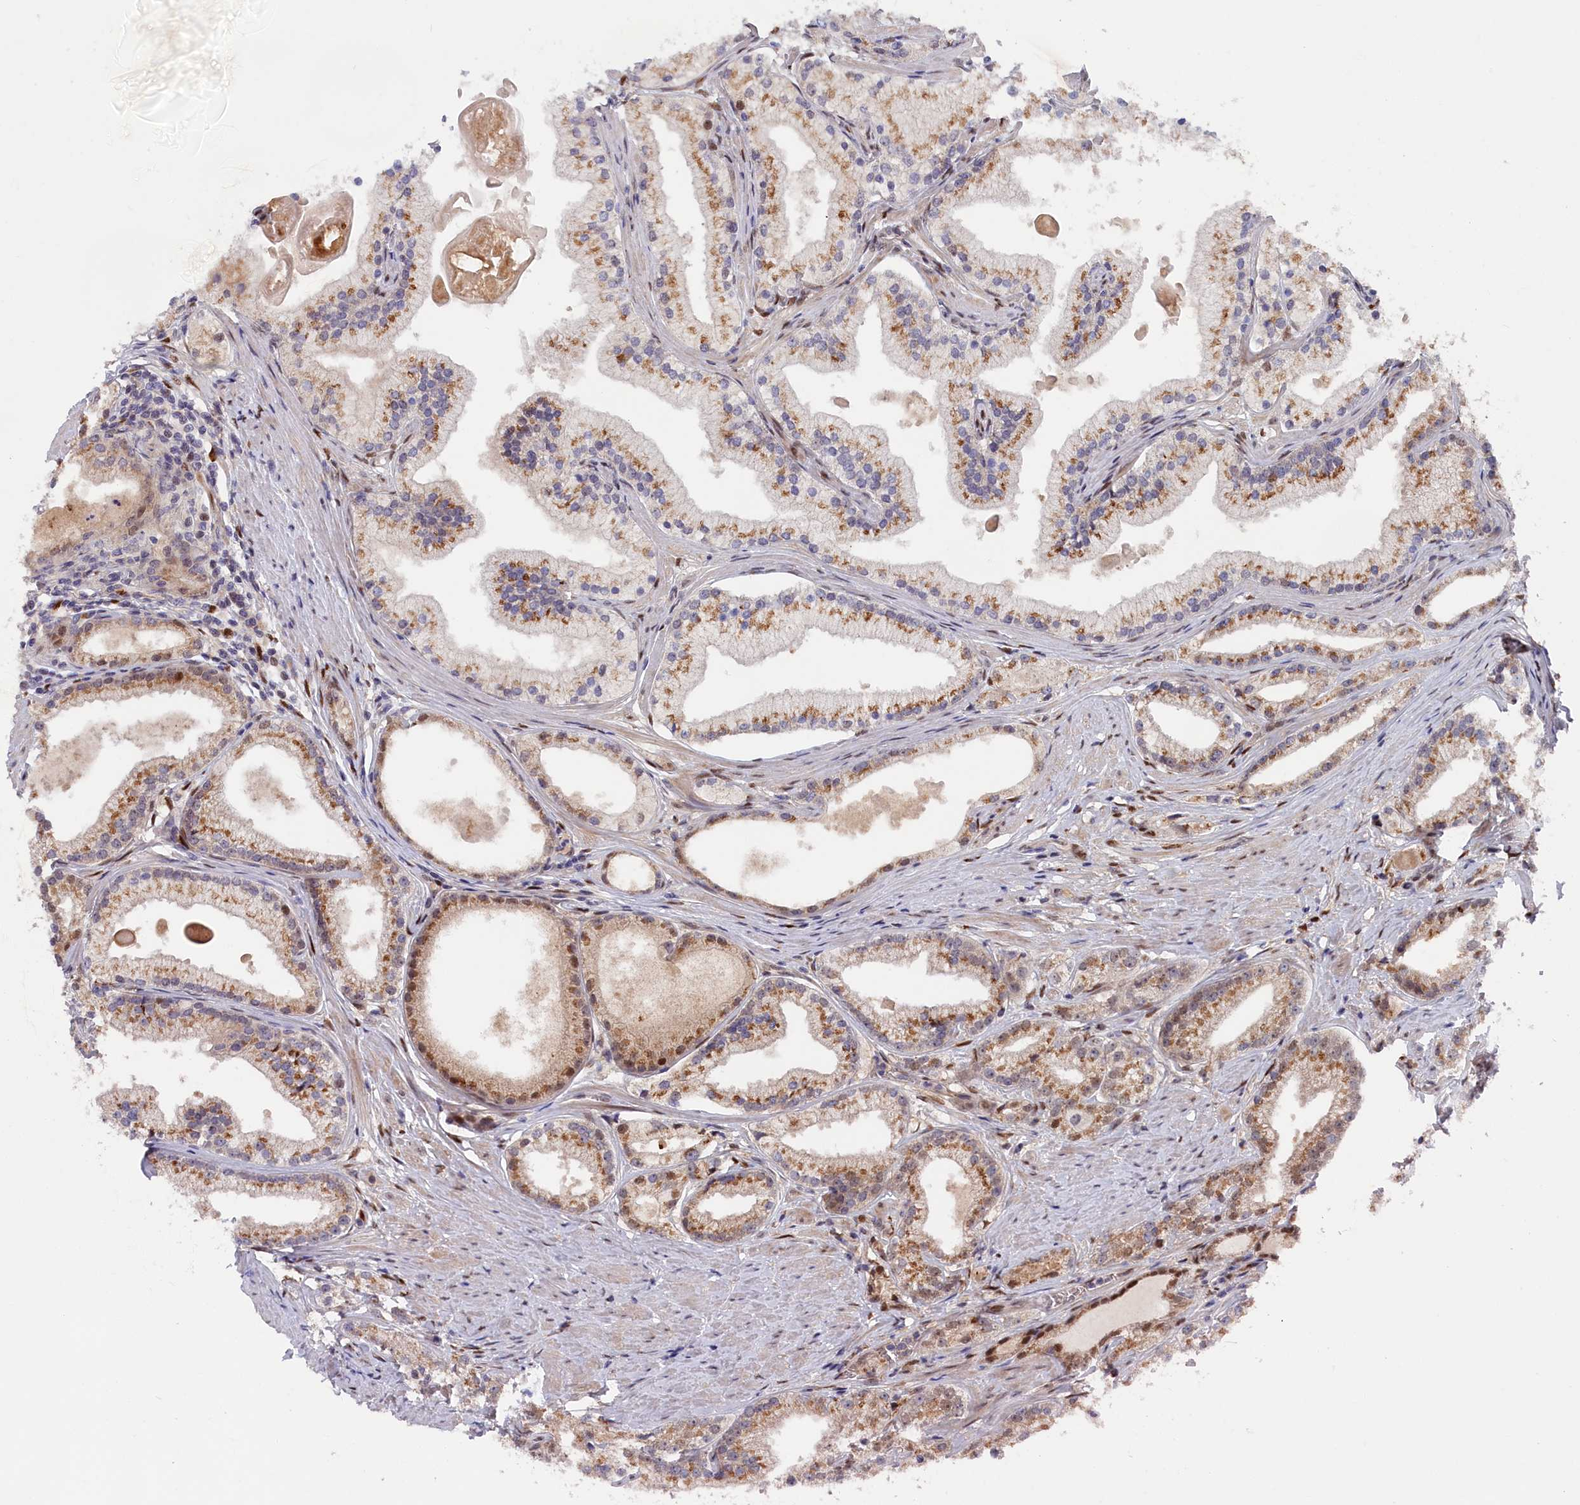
{"staining": {"intensity": "moderate", "quantity": ">75%", "location": "cytoplasmic/membranous,nuclear"}, "tissue": "prostate cancer", "cell_type": "Tumor cells", "image_type": "cancer", "snomed": [{"axis": "morphology", "description": "Adenocarcinoma, Low grade"}, {"axis": "topography", "description": "Prostate"}], "caption": "The image demonstrates immunohistochemical staining of prostate cancer (adenocarcinoma (low-grade)). There is moderate cytoplasmic/membranous and nuclear expression is seen in about >75% of tumor cells.", "gene": "CHST12", "patient": {"sex": "male", "age": 57}}